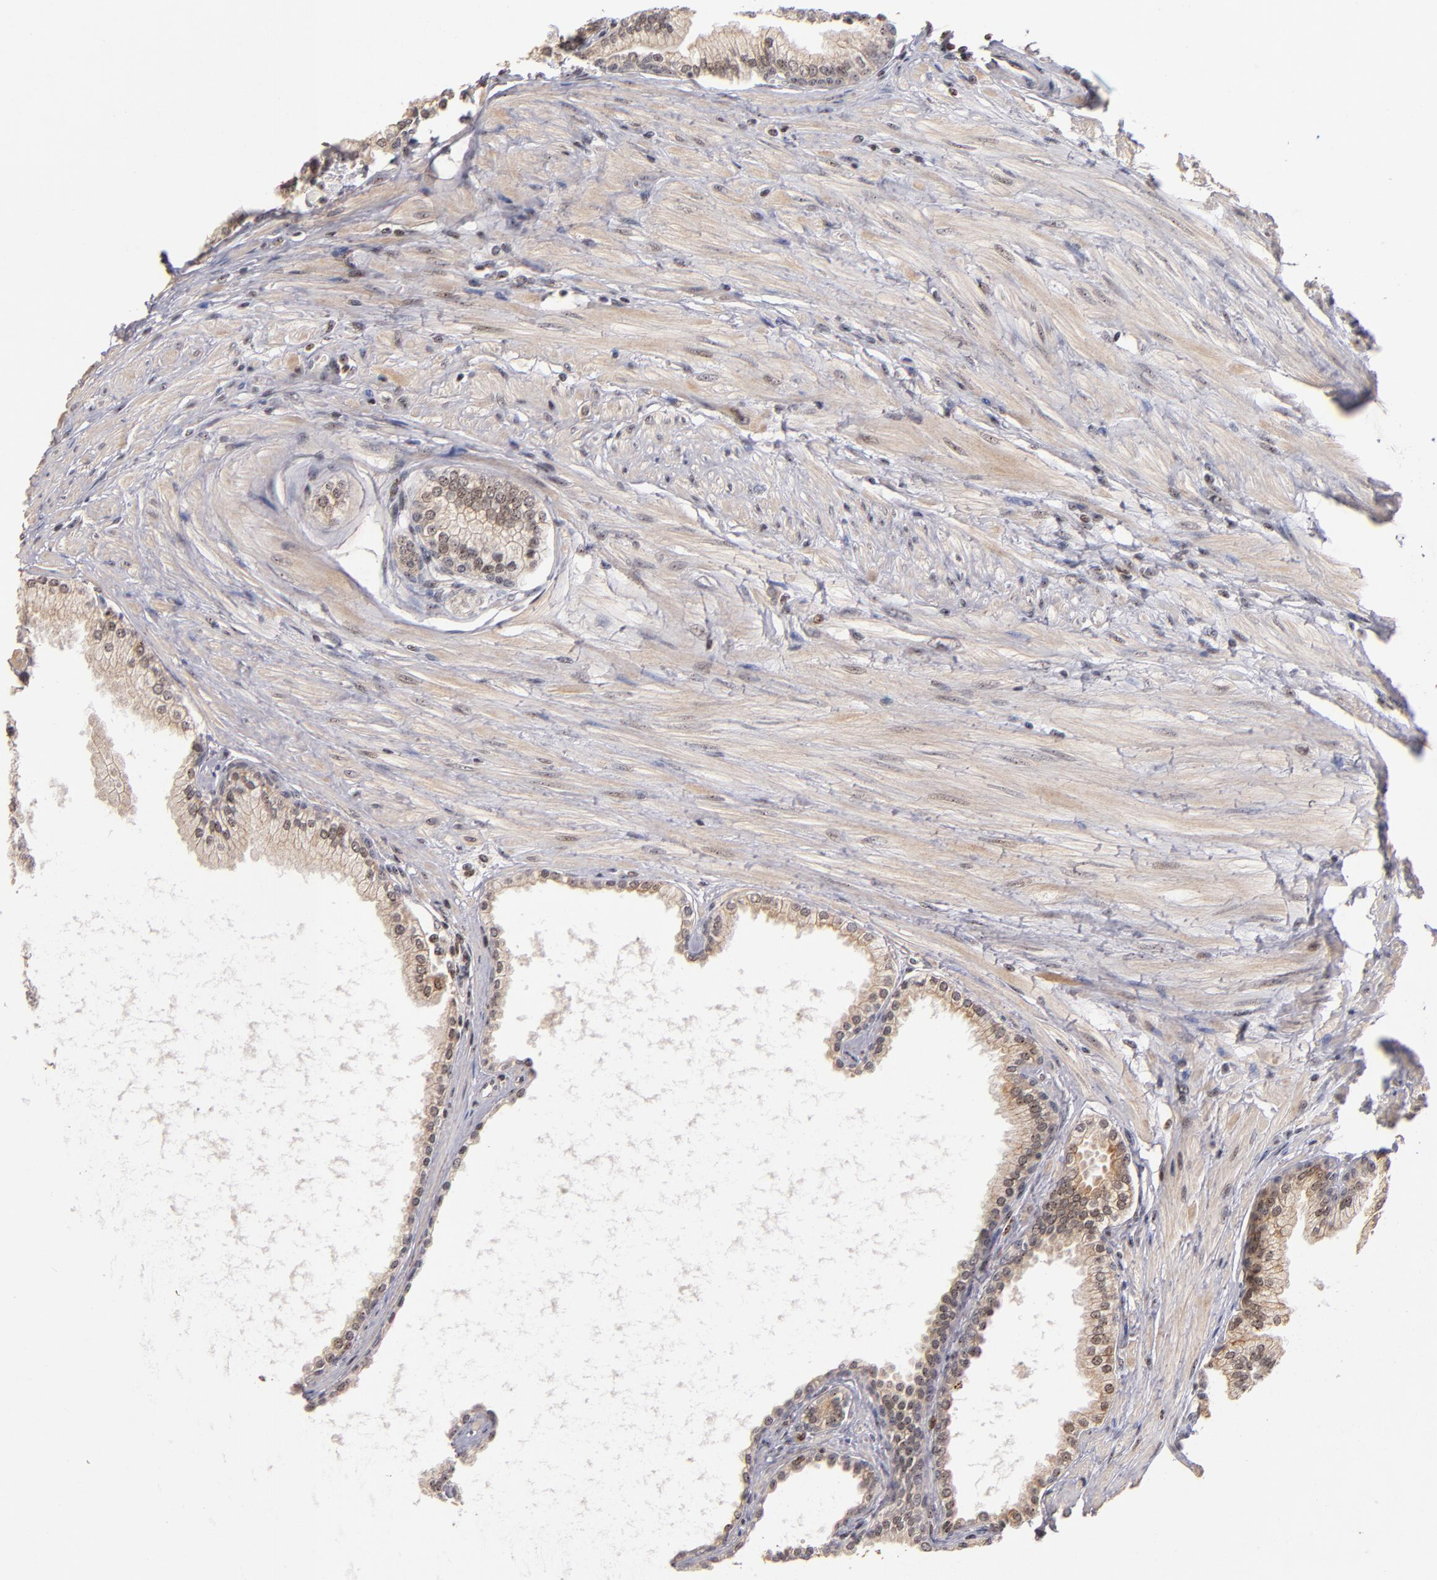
{"staining": {"intensity": "moderate", "quantity": ">75%", "location": "cytoplasmic/membranous"}, "tissue": "prostate", "cell_type": "Glandular cells", "image_type": "normal", "snomed": [{"axis": "morphology", "description": "Normal tissue, NOS"}, {"axis": "topography", "description": "Prostate"}], "caption": "Glandular cells reveal moderate cytoplasmic/membranous positivity in approximately >75% of cells in benign prostate. The protein of interest is shown in brown color, while the nuclei are stained blue.", "gene": "PCNX4", "patient": {"sex": "male", "age": 64}}